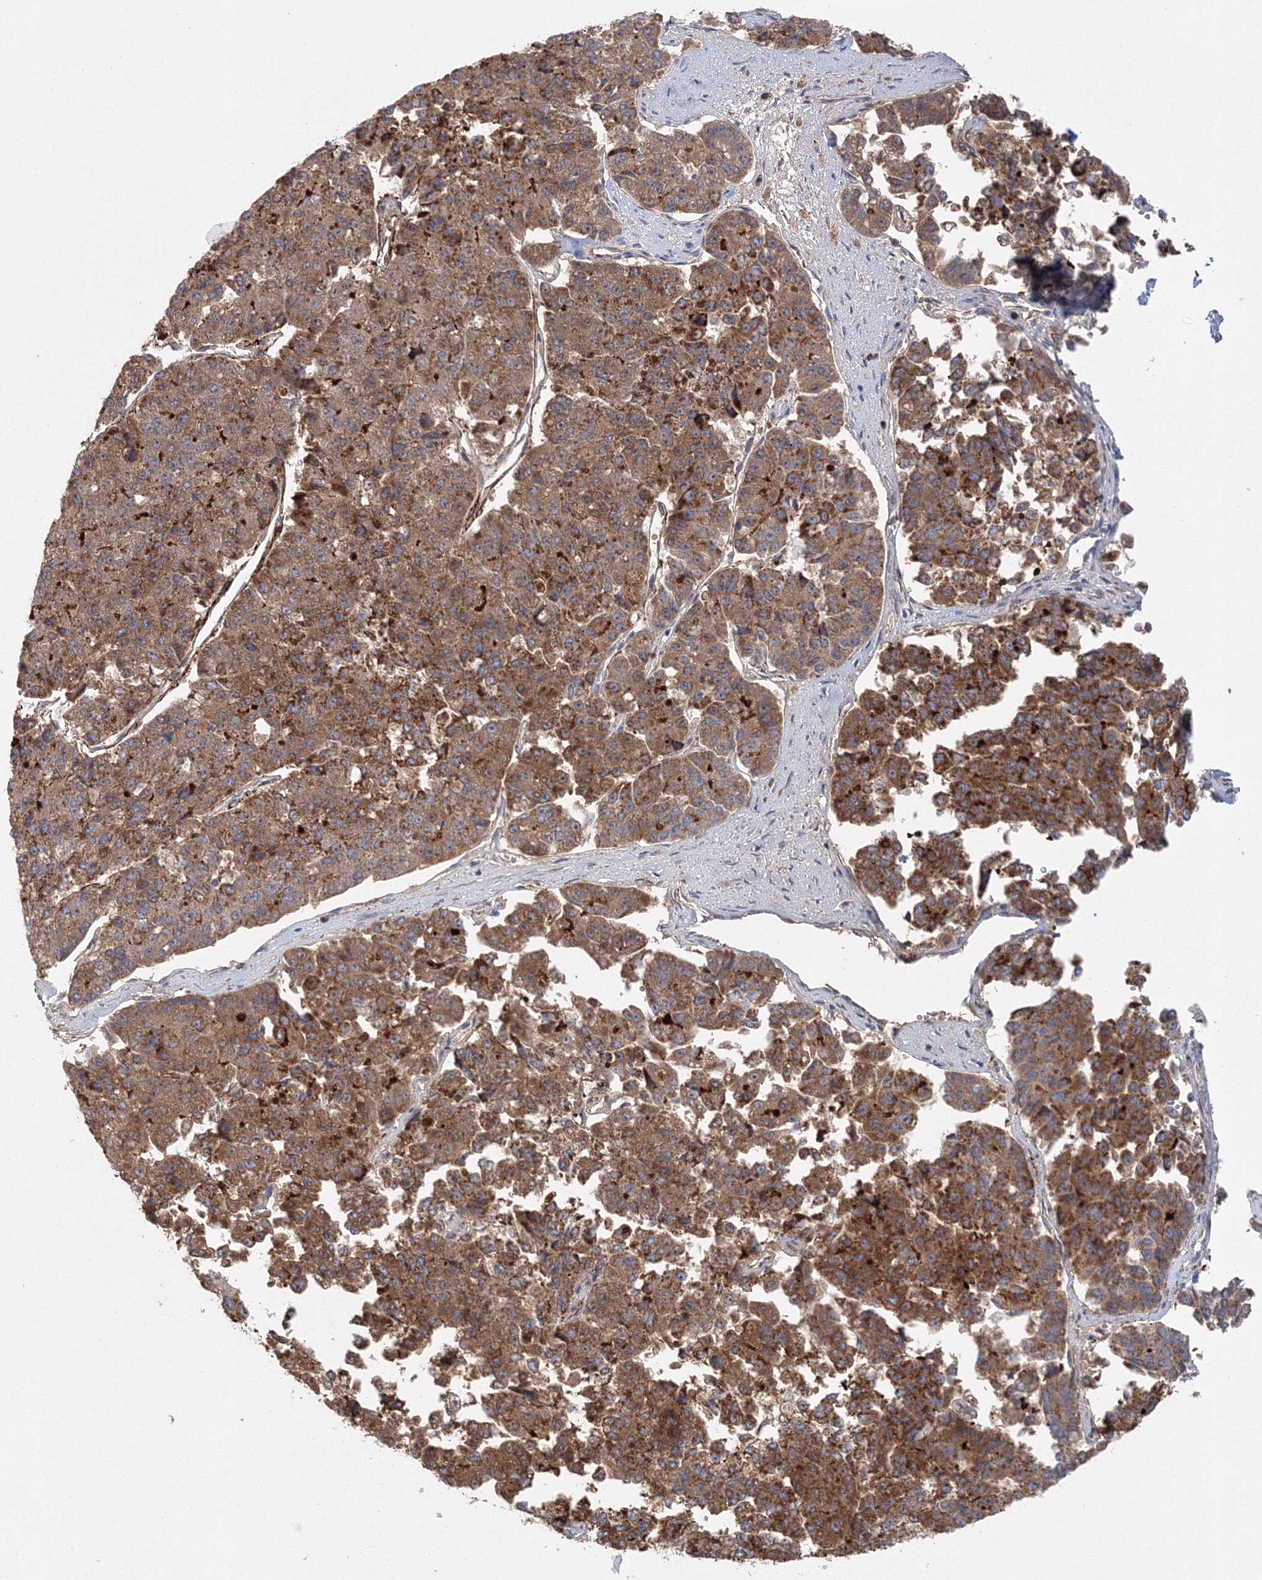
{"staining": {"intensity": "moderate", "quantity": ">75%", "location": "cytoplasmic/membranous"}, "tissue": "pancreatic cancer", "cell_type": "Tumor cells", "image_type": "cancer", "snomed": [{"axis": "morphology", "description": "Adenocarcinoma, NOS"}, {"axis": "topography", "description": "Pancreas"}], "caption": "Immunohistochemistry (DAB (3,3'-diaminobenzidine)) staining of human pancreatic cancer (adenocarcinoma) demonstrates moderate cytoplasmic/membranous protein positivity in approximately >75% of tumor cells. Immunohistochemistry (ihc) stains the protein in brown and the nuclei are stained blue.", "gene": "GRPEL1", "patient": {"sex": "male", "age": 50}}